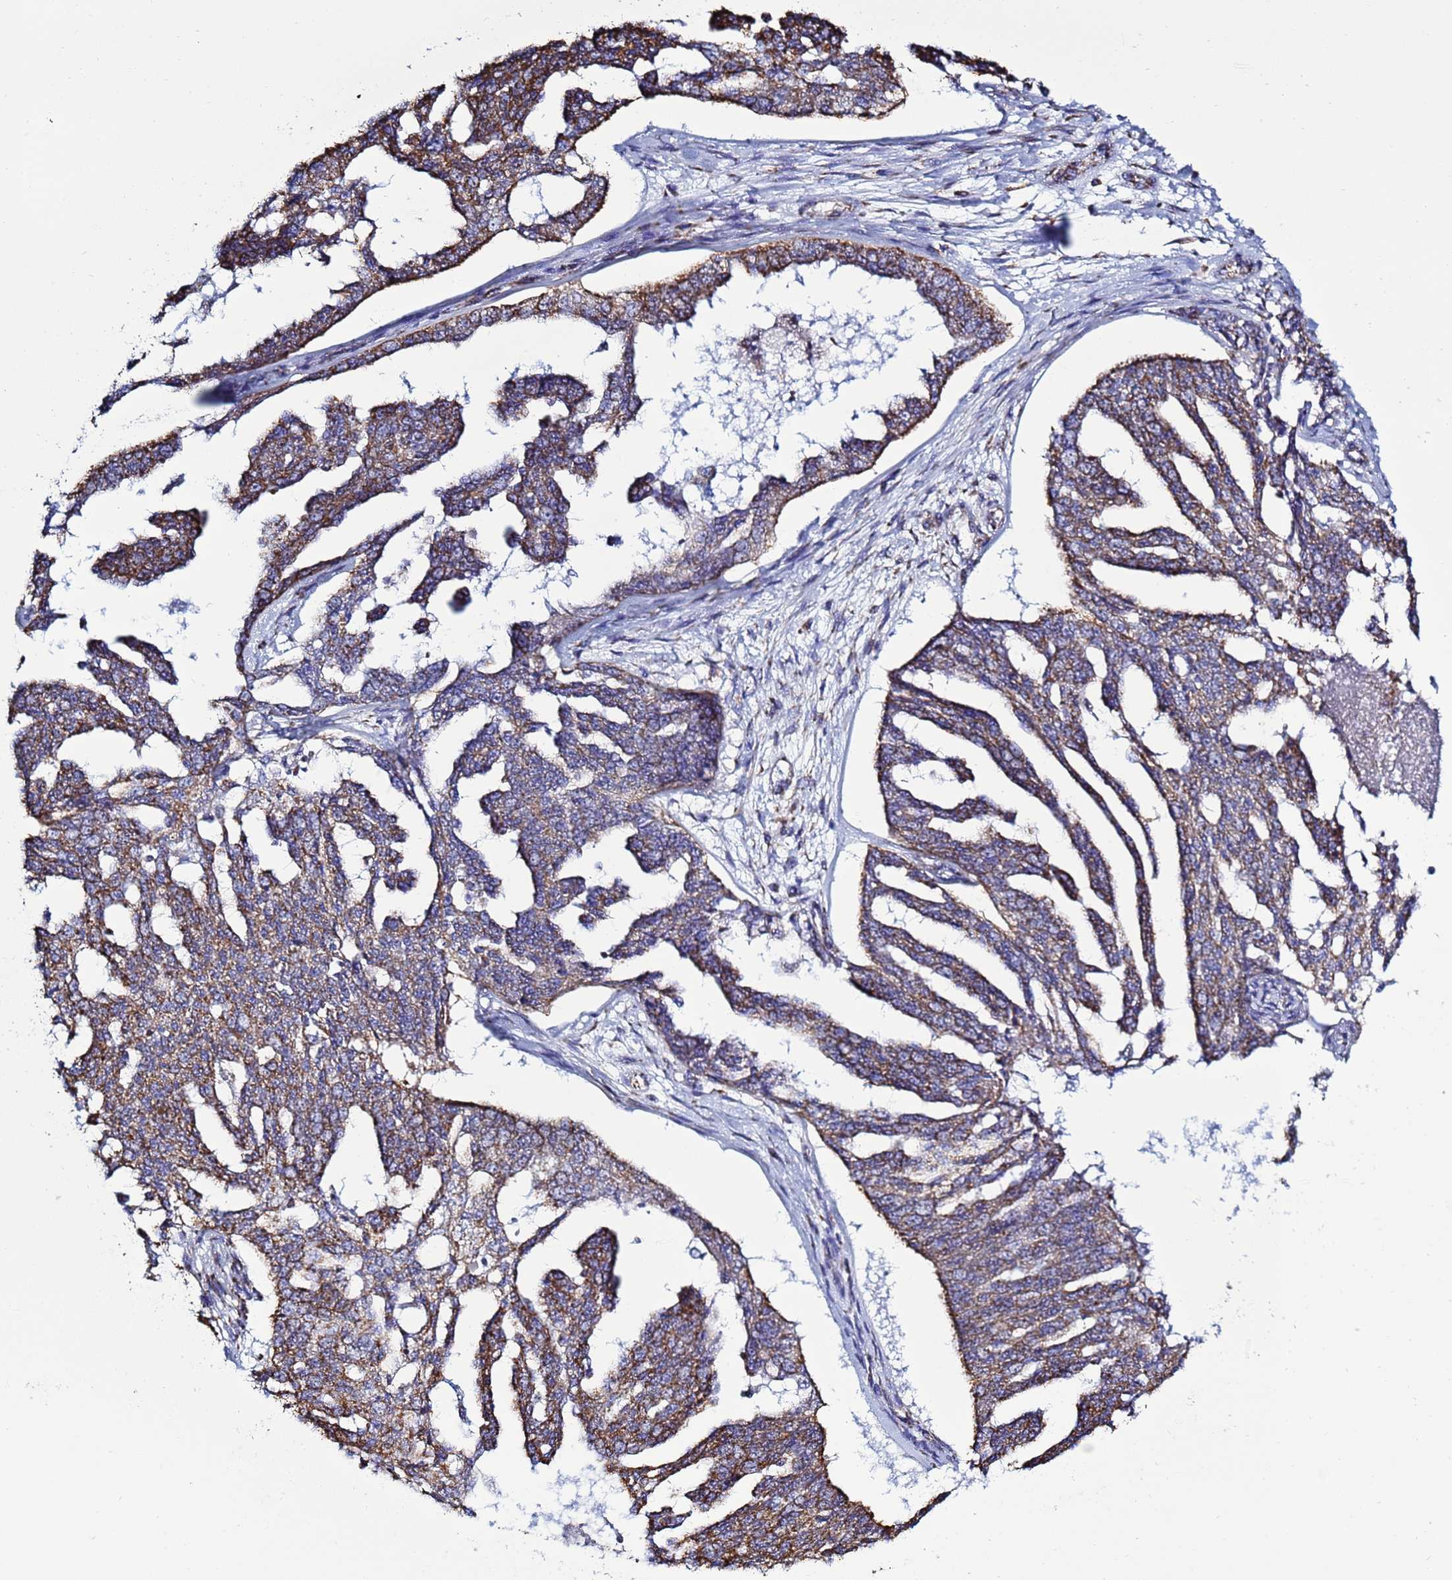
{"staining": {"intensity": "moderate", "quantity": ">75%", "location": "cytoplasmic/membranous"}, "tissue": "ovarian cancer", "cell_type": "Tumor cells", "image_type": "cancer", "snomed": [{"axis": "morphology", "description": "Cystadenocarcinoma, serous, NOS"}, {"axis": "topography", "description": "Ovary"}], "caption": "This micrograph exhibits IHC staining of ovarian cancer, with medium moderate cytoplasmic/membranous positivity in approximately >75% of tumor cells.", "gene": "COQ4", "patient": {"sex": "female", "age": 58}}